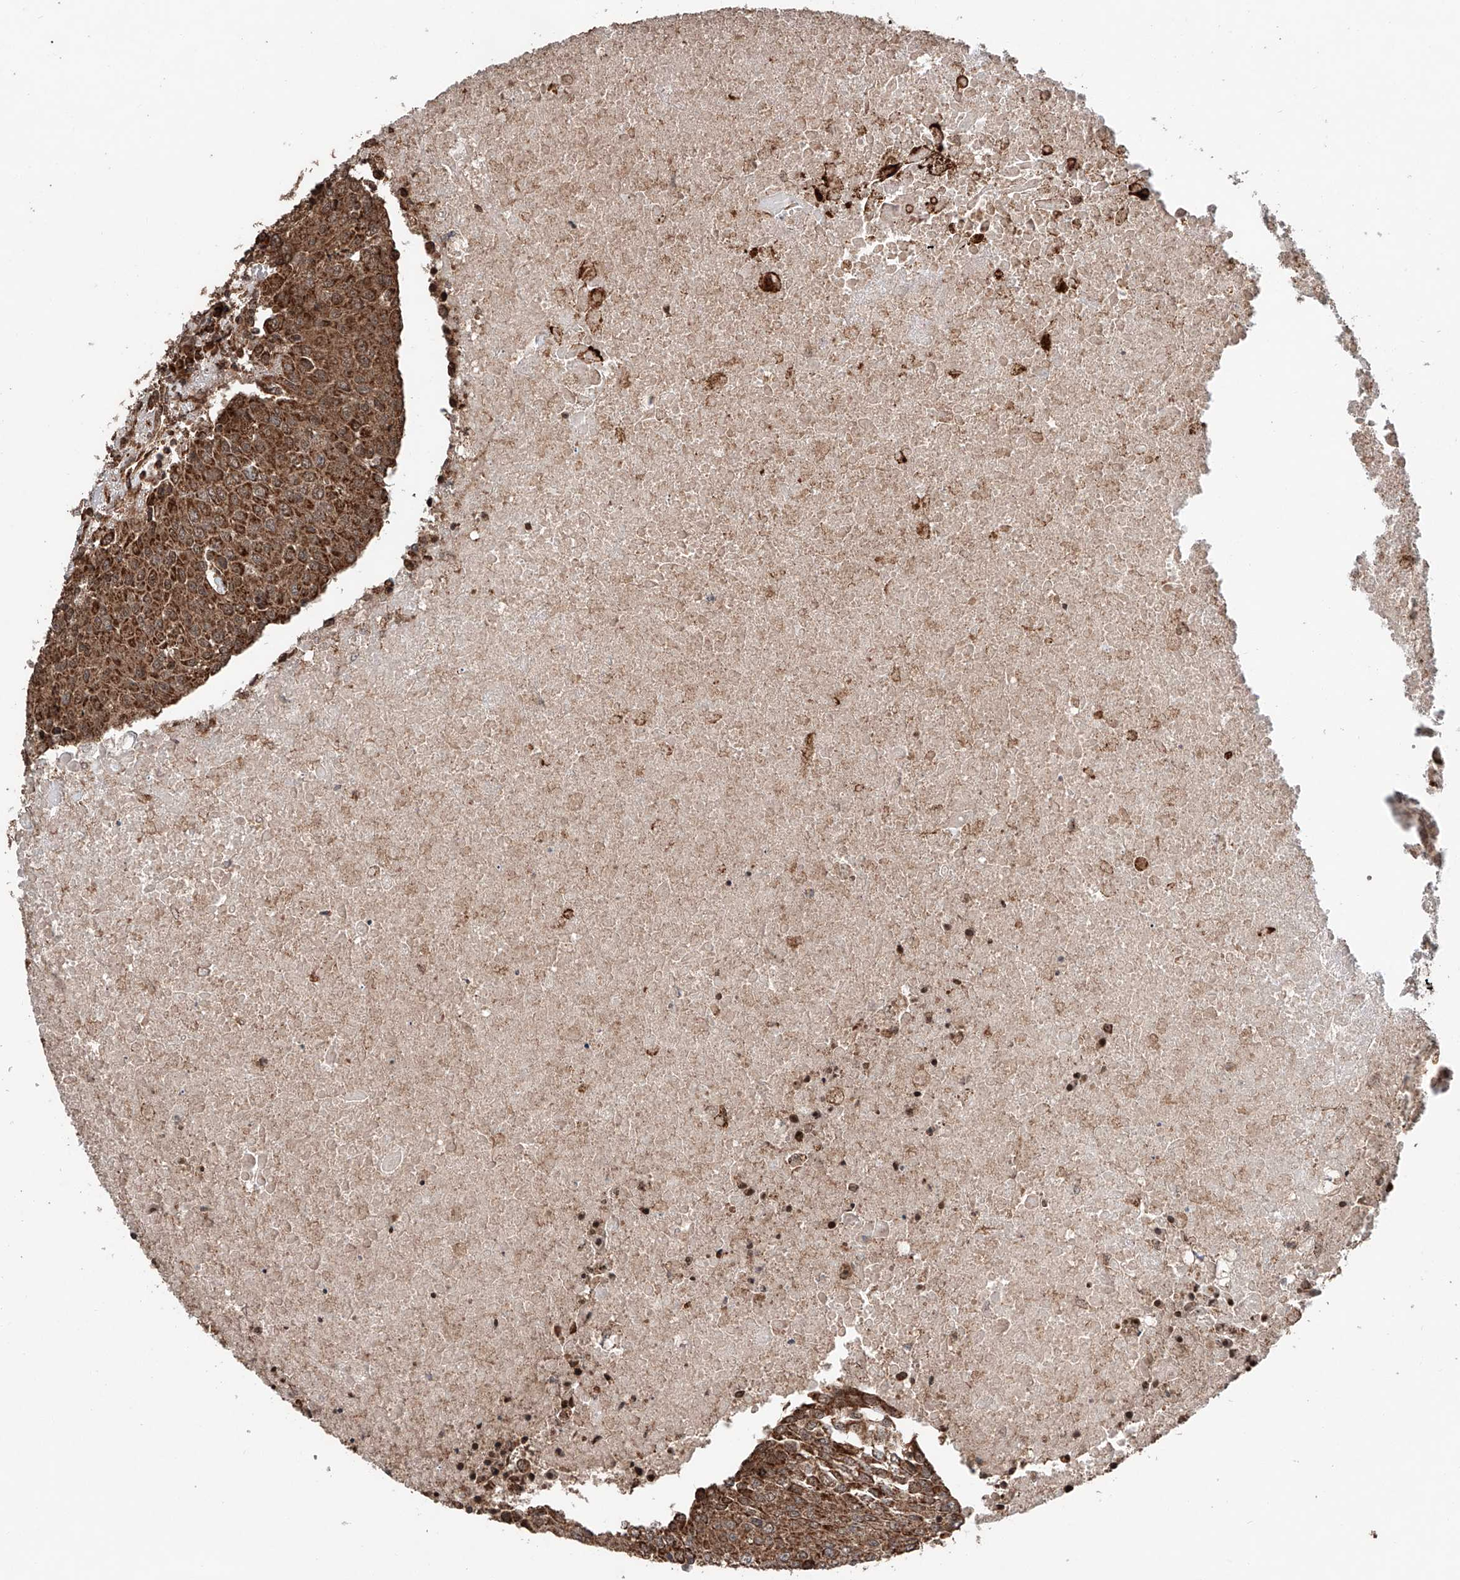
{"staining": {"intensity": "strong", "quantity": ">75%", "location": "cytoplasmic/membranous"}, "tissue": "urothelial cancer", "cell_type": "Tumor cells", "image_type": "cancer", "snomed": [{"axis": "morphology", "description": "Urothelial carcinoma, High grade"}, {"axis": "topography", "description": "Urinary bladder"}], "caption": "Strong cytoplasmic/membranous staining is present in about >75% of tumor cells in urothelial cancer.", "gene": "ZNF445", "patient": {"sex": "female", "age": 85}}